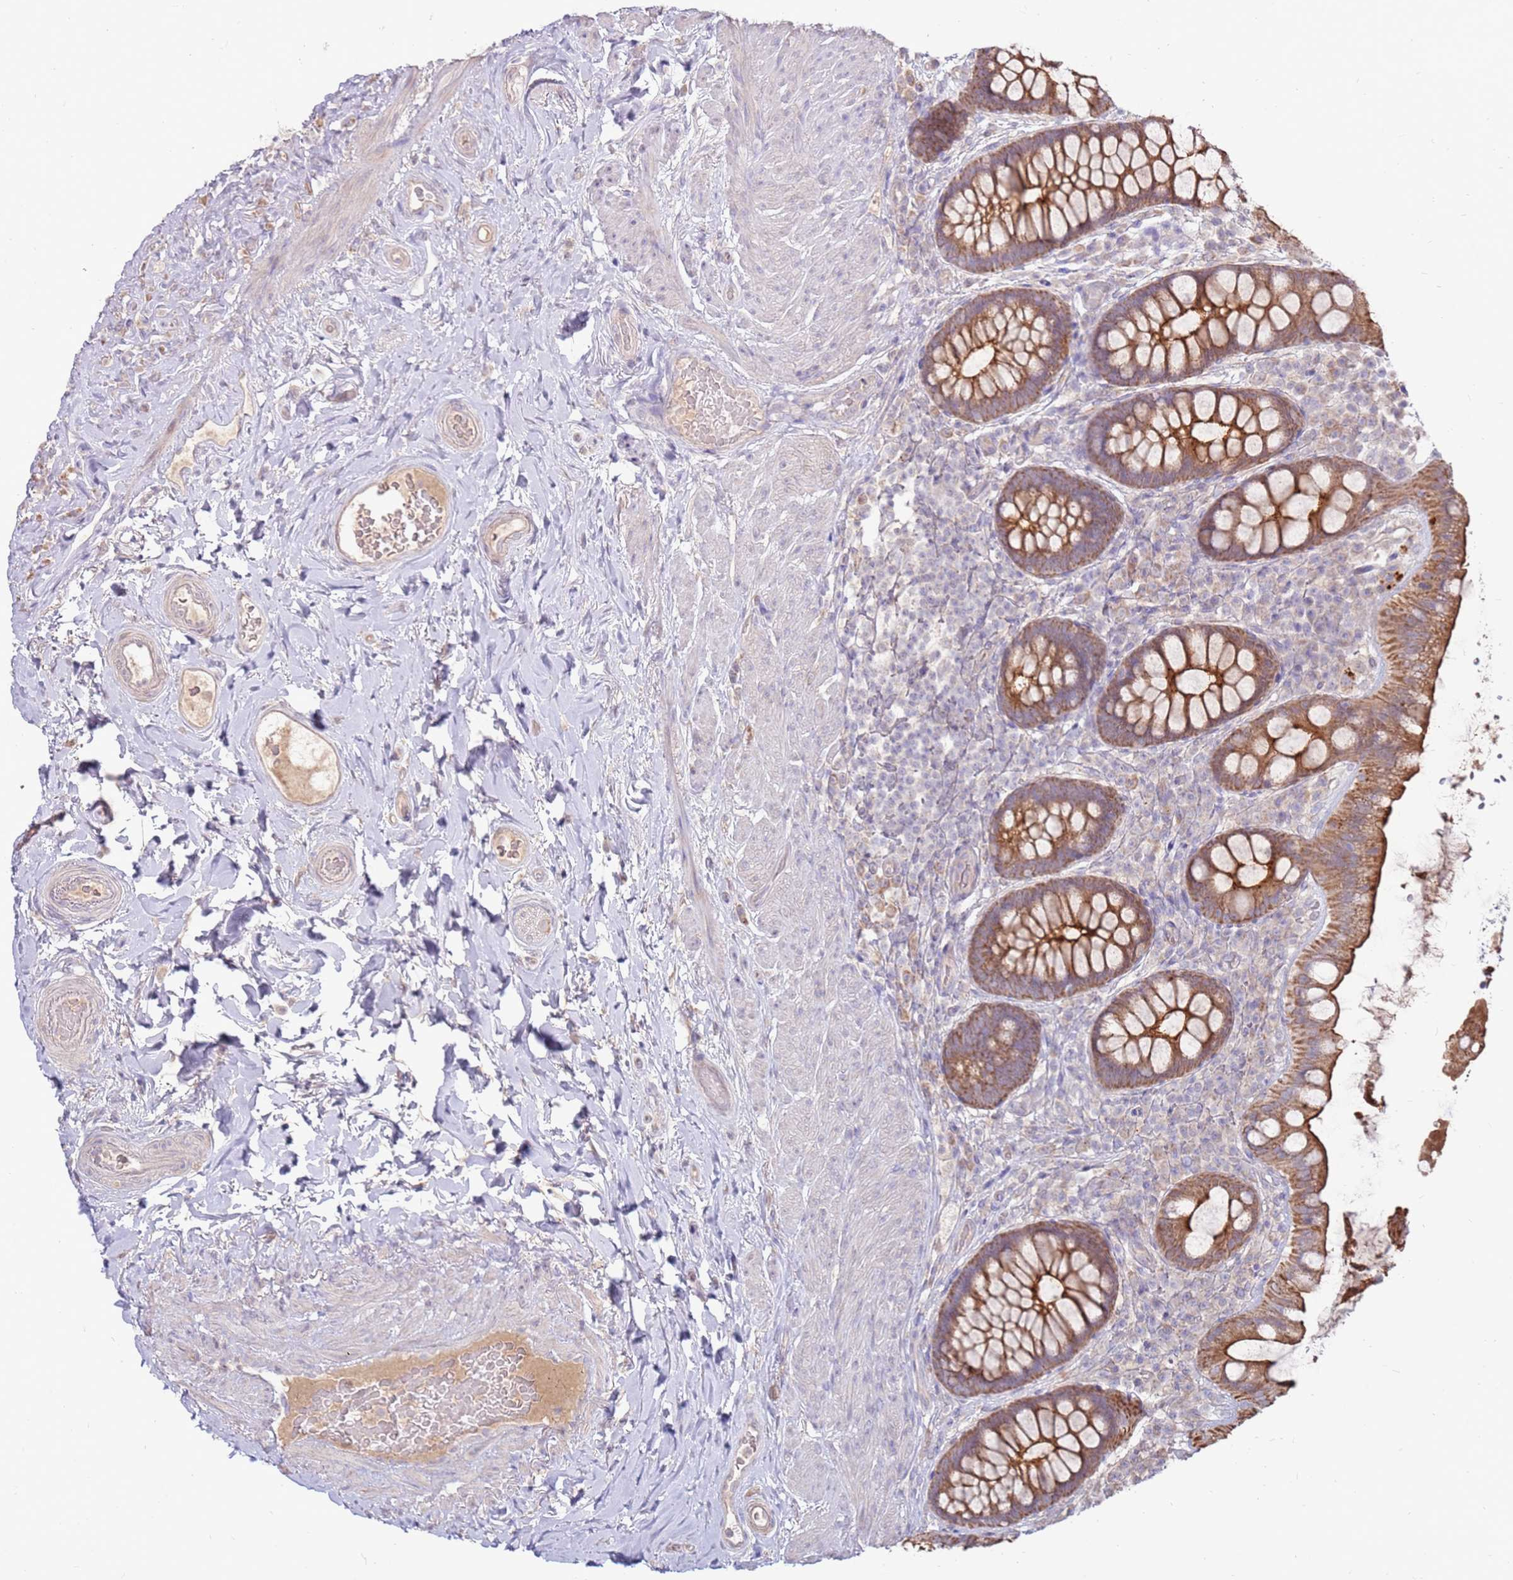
{"staining": {"intensity": "moderate", "quantity": ">75%", "location": "cytoplasmic/membranous"}, "tissue": "rectum", "cell_type": "Glandular cells", "image_type": "normal", "snomed": [{"axis": "morphology", "description": "Normal tissue, NOS"}, {"axis": "topography", "description": "Rectum"}, {"axis": "topography", "description": "Peripheral nerve tissue"}], "caption": "Brown immunohistochemical staining in benign rectum exhibits moderate cytoplasmic/membranous expression in approximately >75% of glandular cells.", "gene": "SLC44A4", "patient": {"sex": "female", "age": 69}}